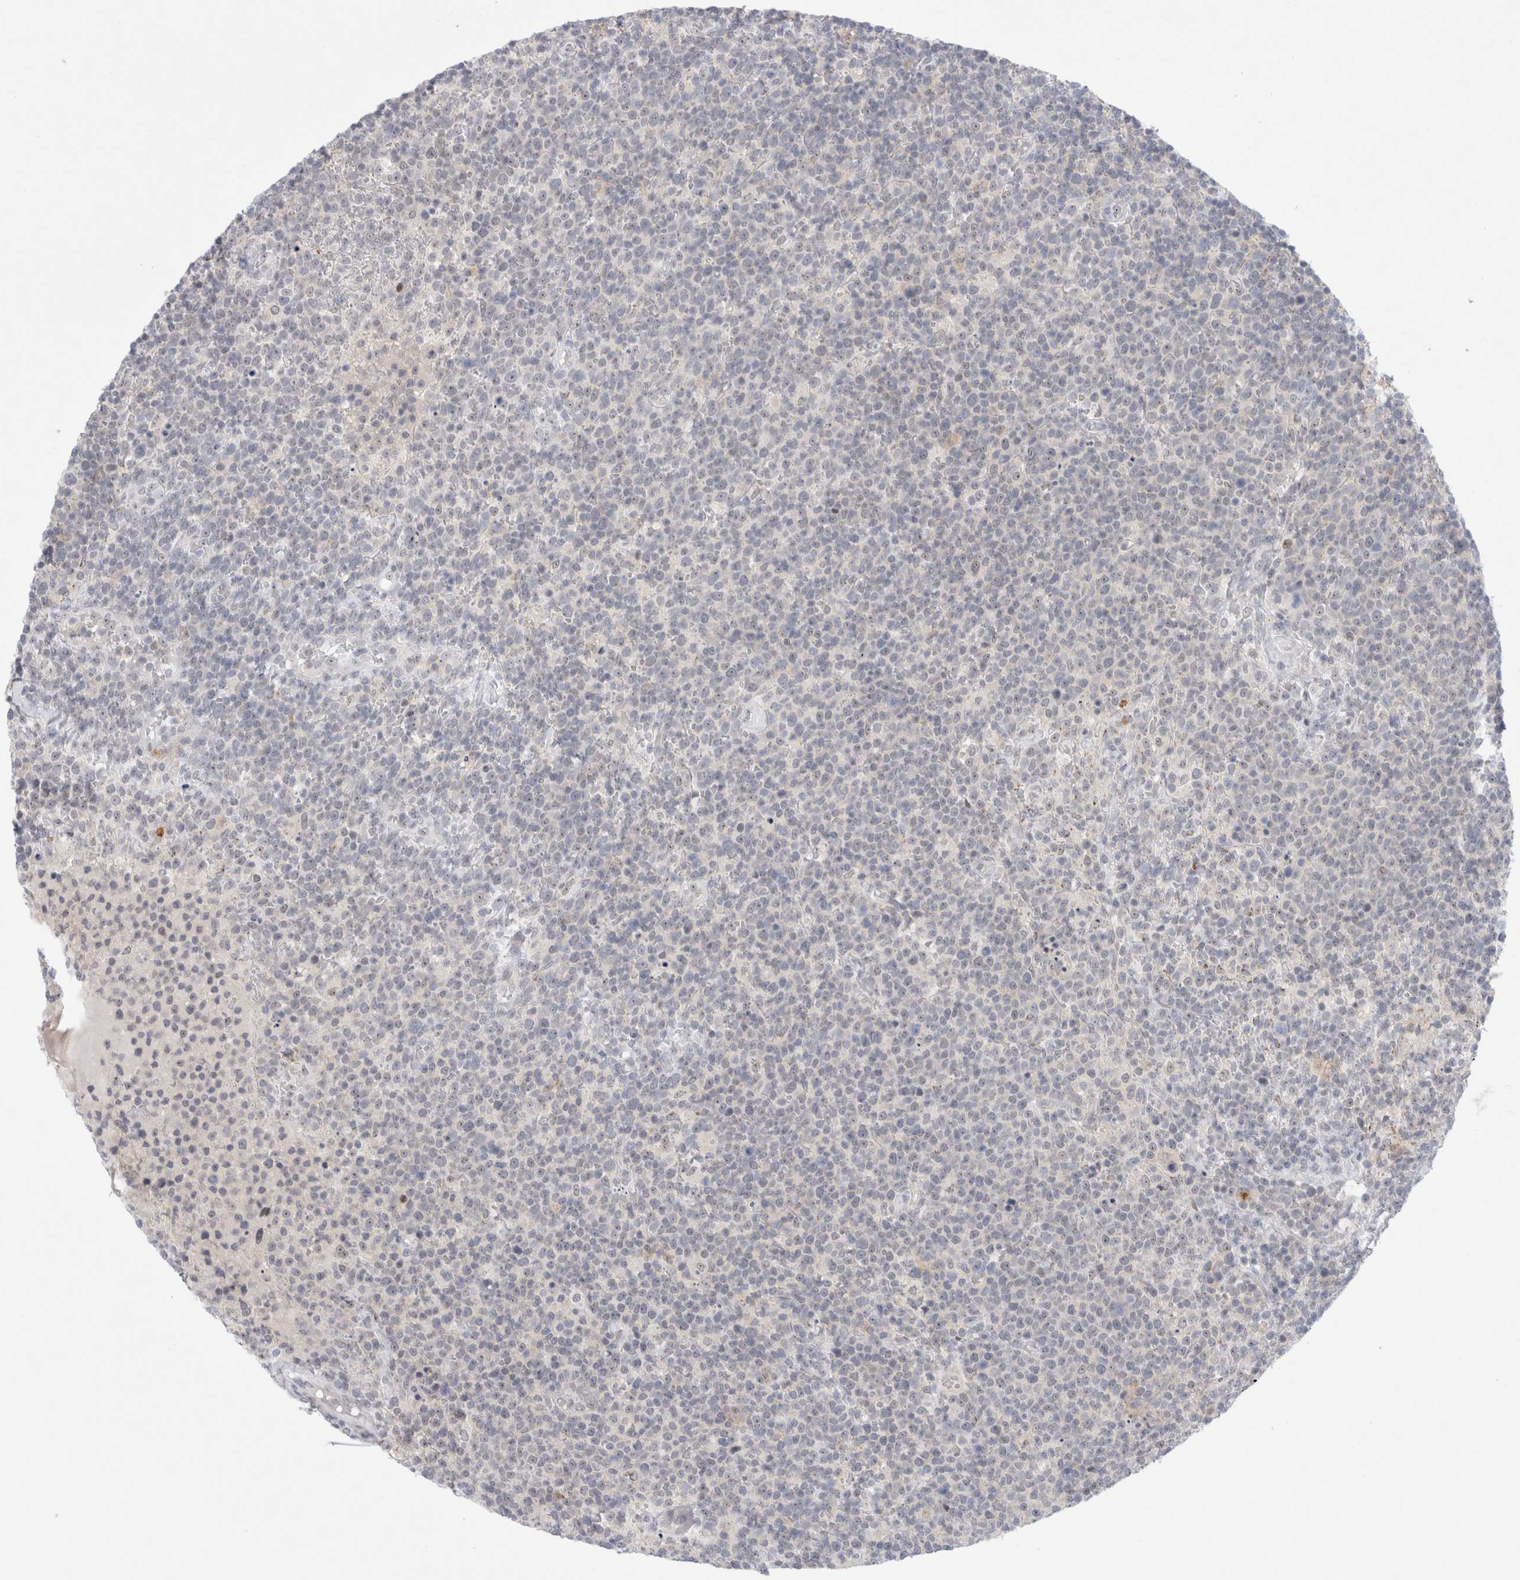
{"staining": {"intensity": "weak", "quantity": "25%-75%", "location": "nuclear"}, "tissue": "lymphoma", "cell_type": "Tumor cells", "image_type": "cancer", "snomed": [{"axis": "morphology", "description": "Malignant lymphoma, non-Hodgkin's type, High grade"}, {"axis": "topography", "description": "Lymph node"}], "caption": "Human lymphoma stained with a brown dye exhibits weak nuclear positive expression in about 25%-75% of tumor cells.", "gene": "CERS5", "patient": {"sex": "male", "age": 61}}